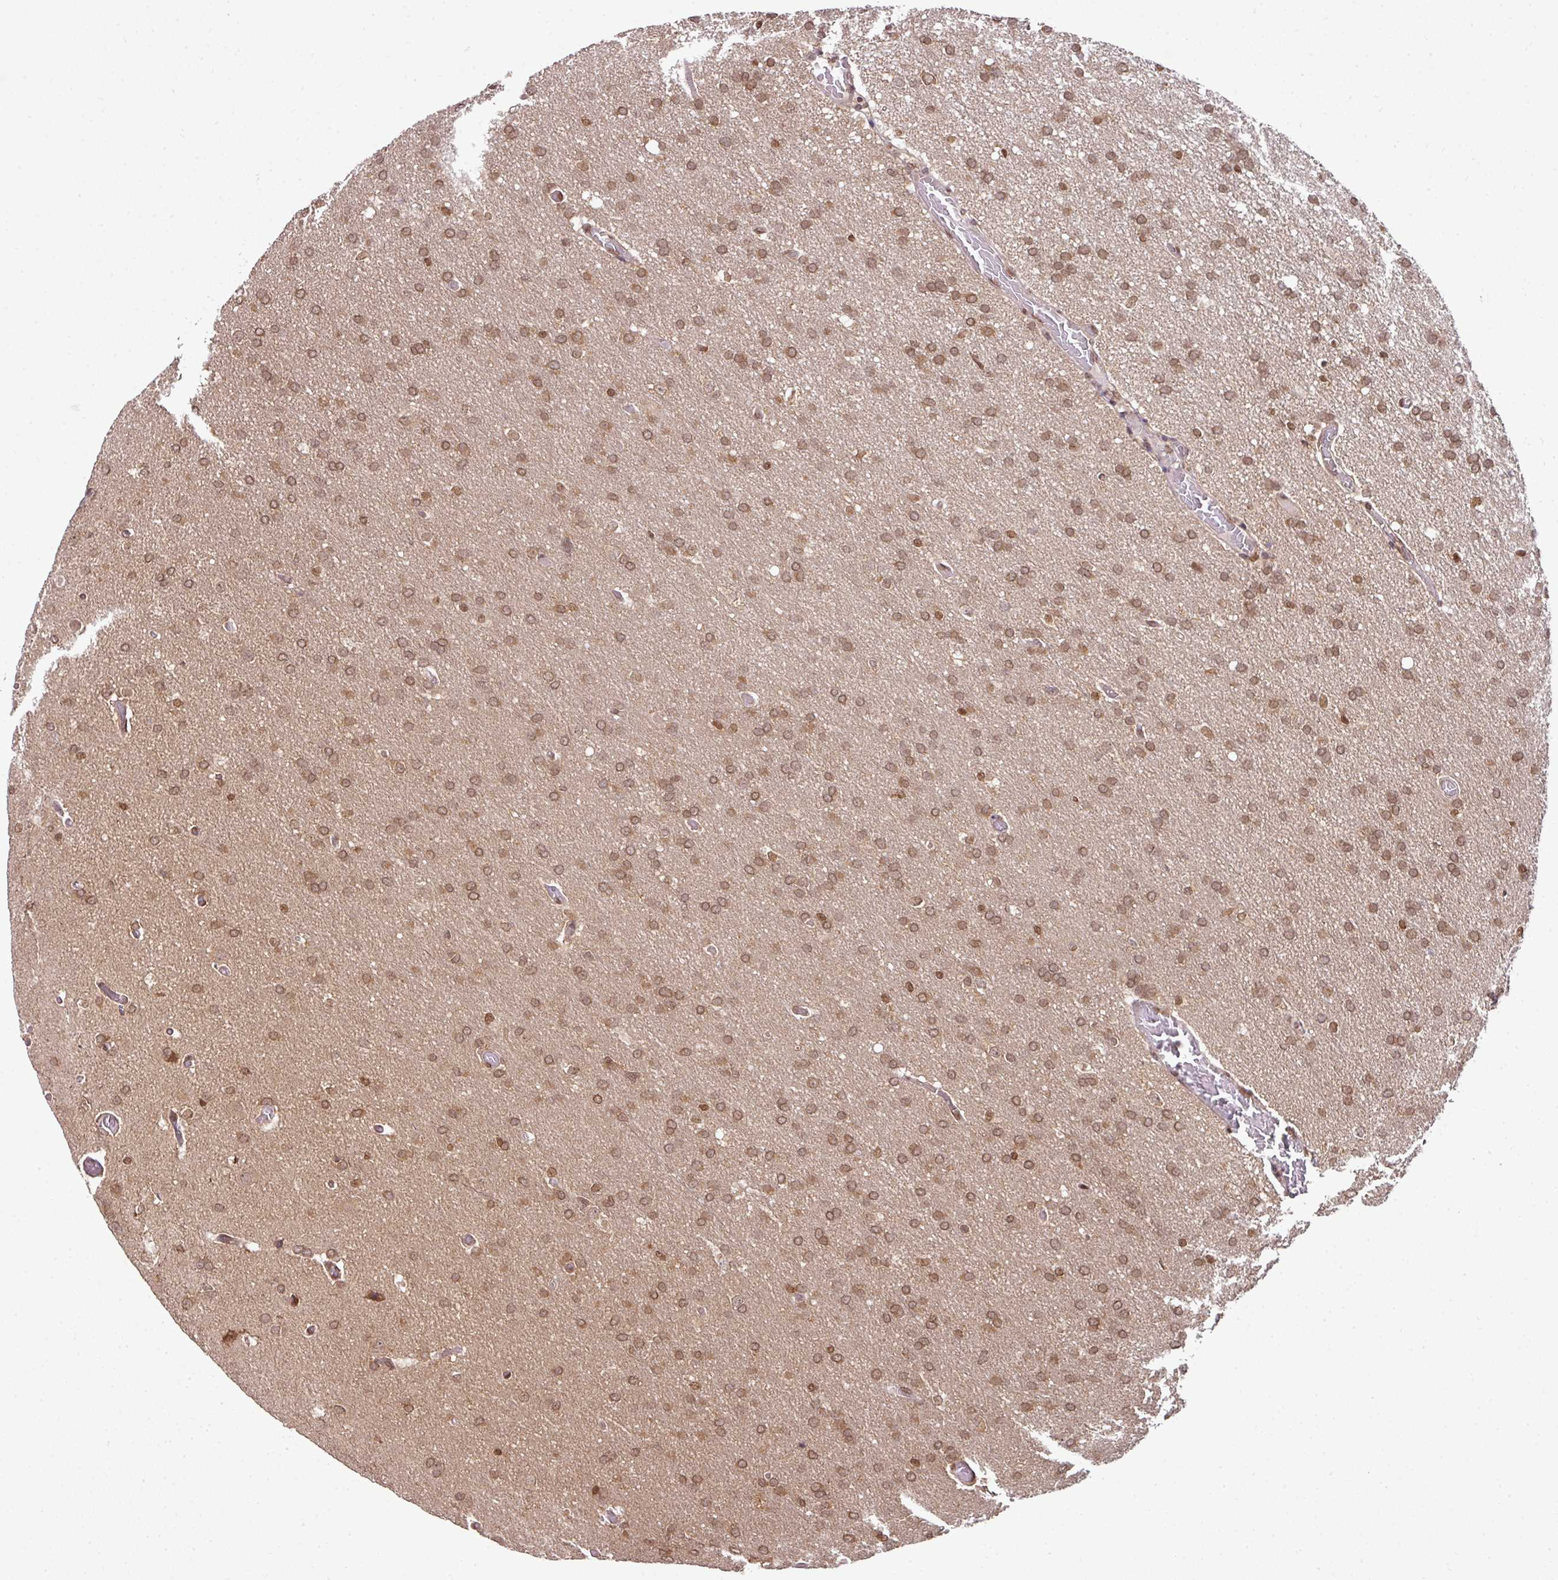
{"staining": {"intensity": "moderate", "quantity": ">75%", "location": "cytoplasmic/membranous,nuclear"}, "tissue": "glioma", "cell_type": "Tumor cells", "image_type": "cancer", "snomed": [{"axis": "morphology", "description": "Glioma, malignant, High grade"}, {"axis": "topography", "description": "Cerebral cortex"}], "caption": "This histopathology image demonstrates immunohistochemistry (IHC) staining of malignant glioma (high-grade), with medium moderate cytoplasmic/membranous and nuclear positivity in about >75% of tumor cells.", "gene": "ANKRD18A", "patient": {"sex": "female", "age": 36}}